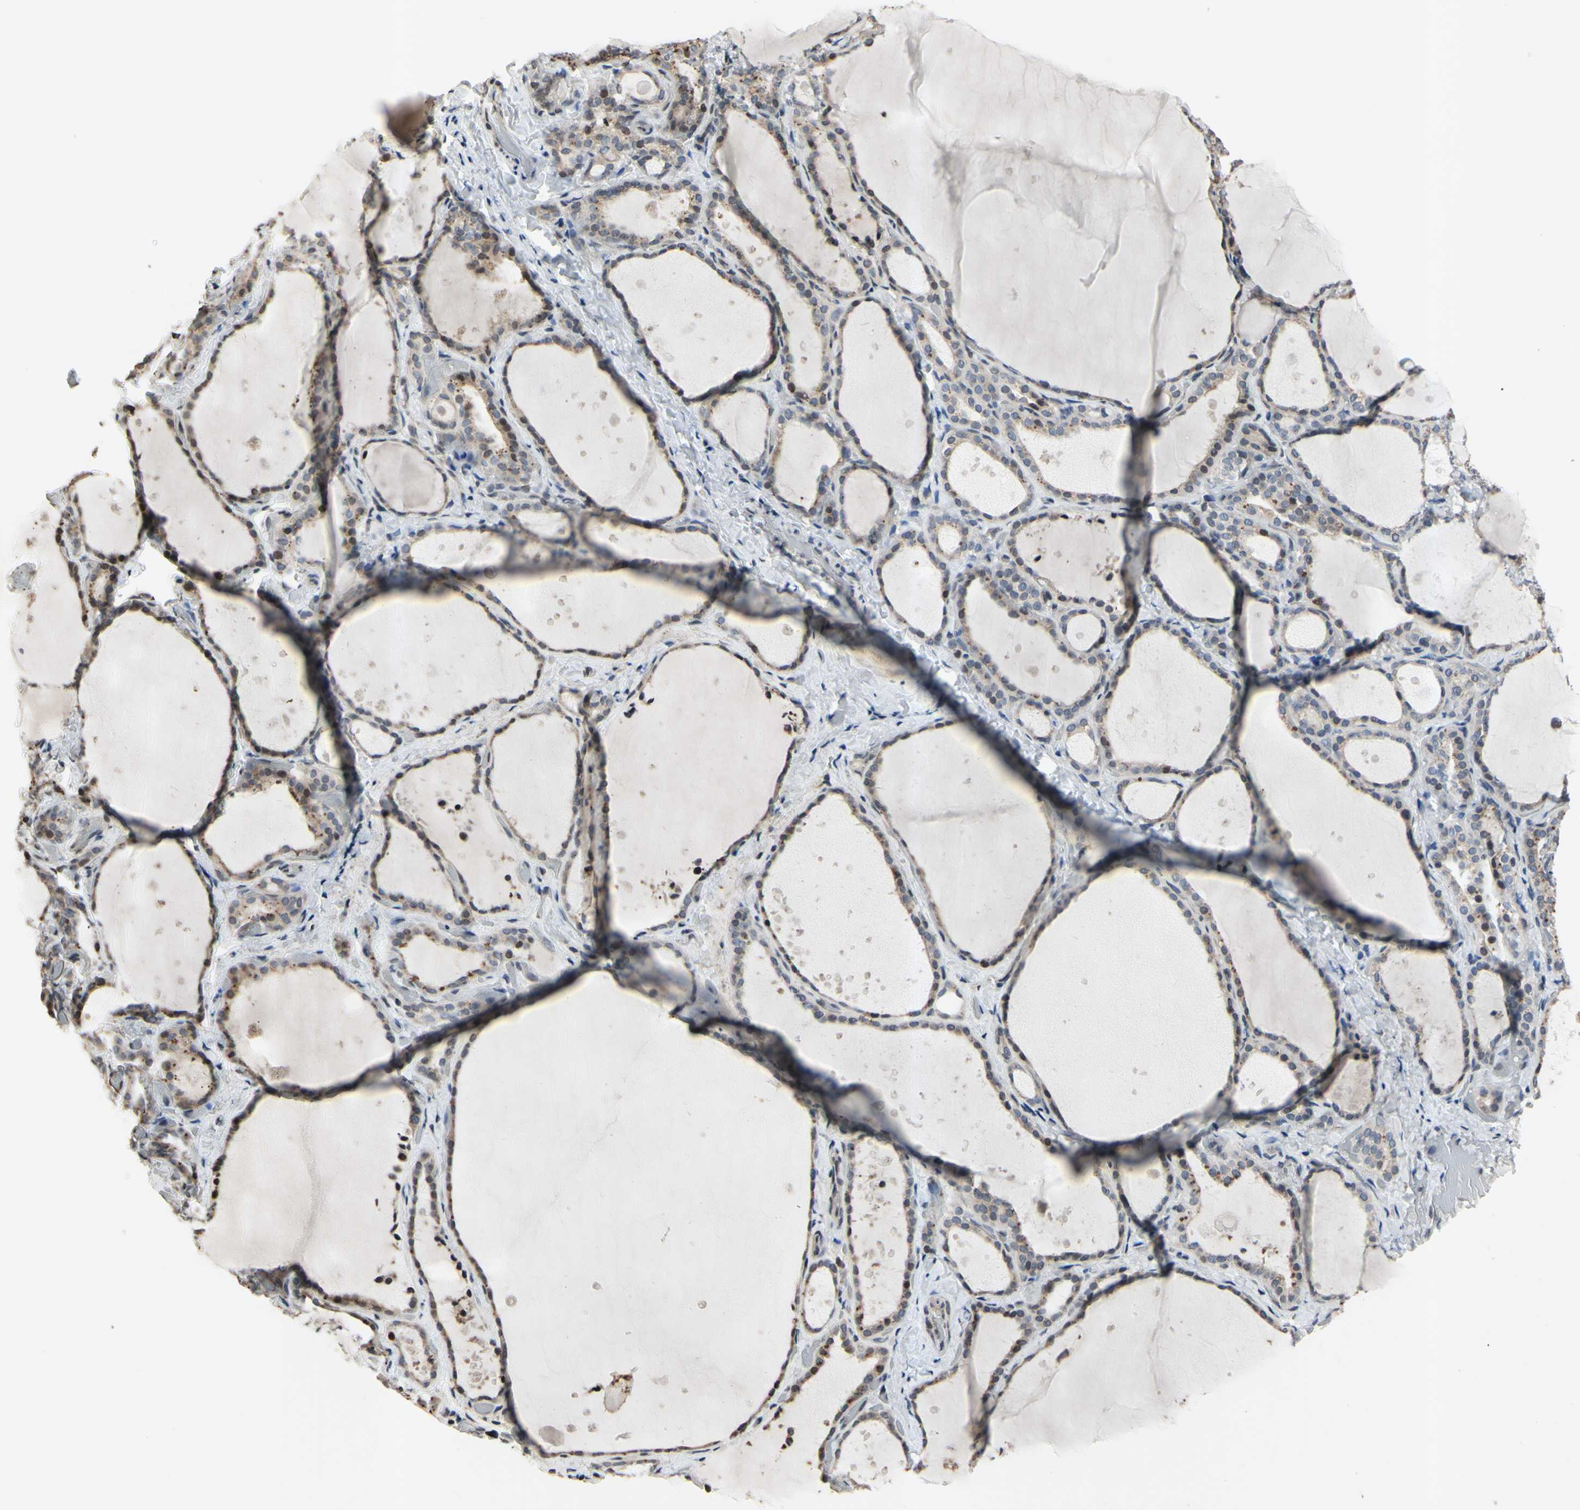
{"staining": {"intensity": "moderate", "quantity": "25%-75%", "location": "cytoplasmic/membranous,nuclear"}, "tissue": "thyroid gland", "cell_type": "Glandular cells", "image_type": "normal", "snomed": [{"axis": "morphology", "description": "Normal tissue, NOS"}, {"axis": "topography", "description": "Thyroid gland"}], "caption": "A high-resolution photomicrograph shows IHC staining of benign thyroid gland, which exhibits moderate cytoplasmic/membranous,nuclear expression in approximately 25%-75% of glandular cells. (Stains: DAB (3,3'-diaminobenzidine) in brown, nuclei in blue, Microscopy: brightfield microscopy at high magnification).", "gene": "ARG1", "patient": {"sex": "female", "age": 44}}